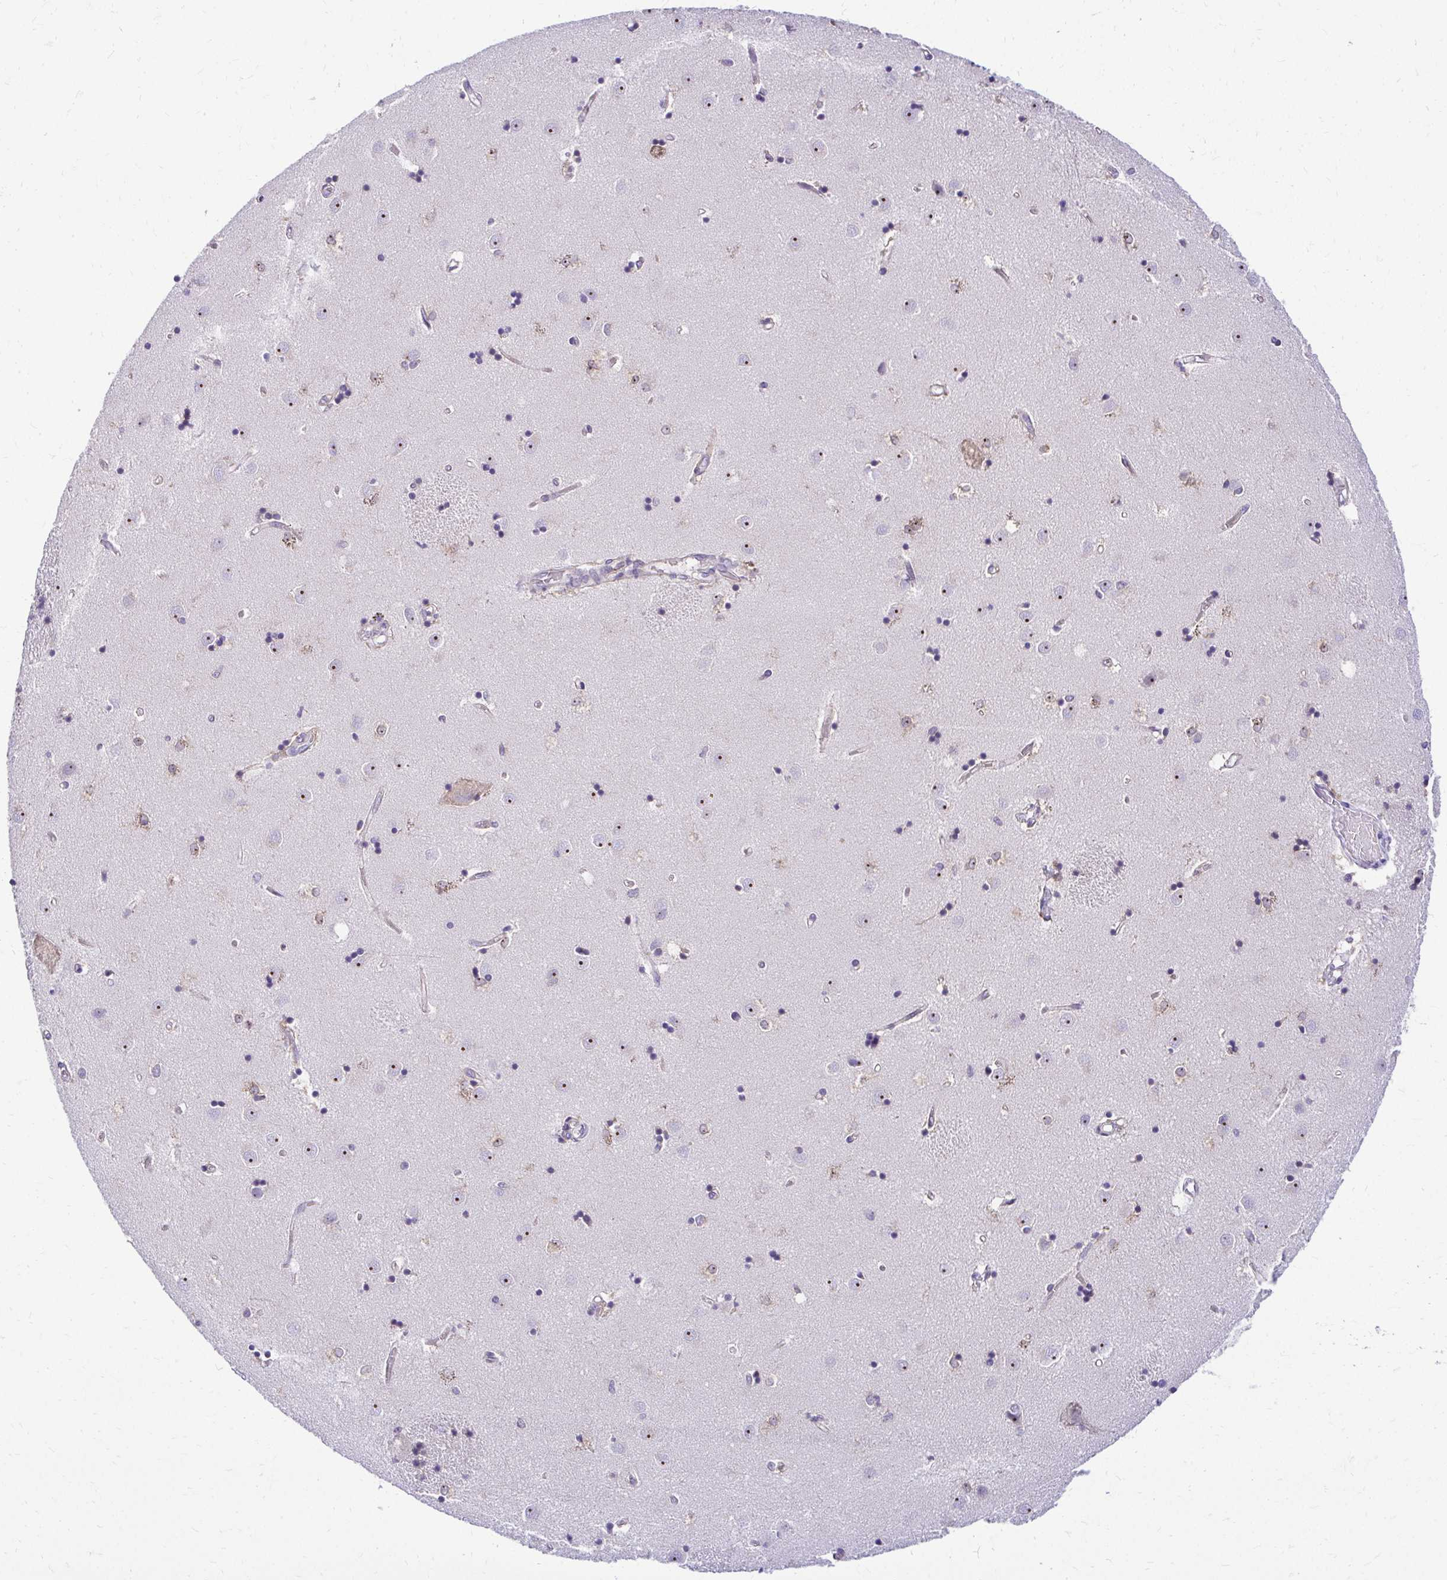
{"staining": {"intensity": "negative", "quantity": "none", "location": "none"}, "tissue": "caudate", "cell_type": "Glial cells", "image_type": "normal", "snomed": [{"axis": "morphology", "description": "Normal tissue, NOS"}, {"axis": "topography", "description": "Lateral ventricle wall"}], "caption": "Human caudate stained for a protein using immunohistochemistry shows no positivity in glial cells.", "gene": "NIFK", "patient": {"sex": "male", "age": 54}}